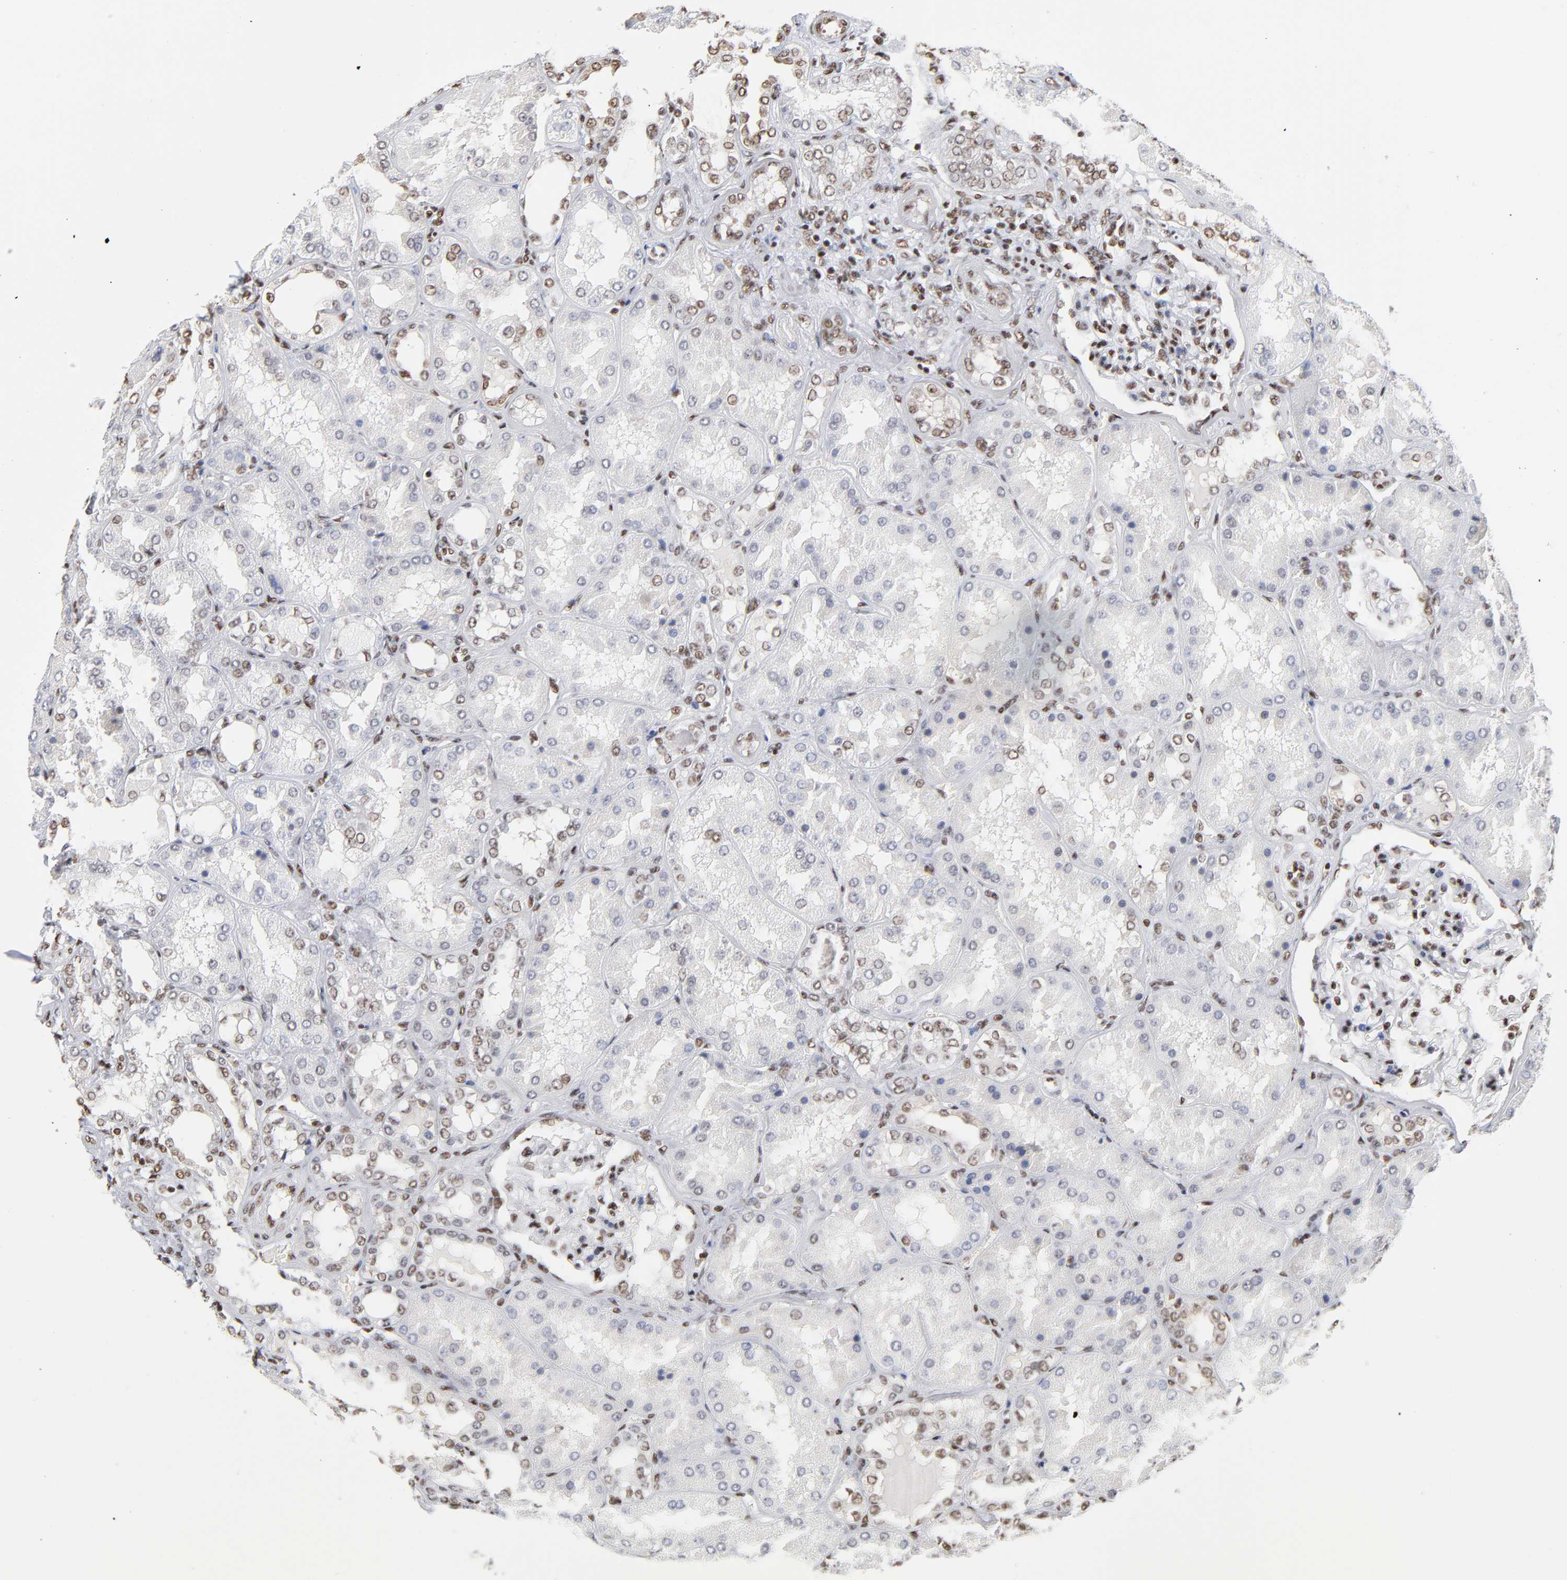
{"staining": {"intensity": "moderate", "quantity": "25%-75%", "location": "nuclear"}, "tissue": "kidney", "cell_type": "Cells in glomeruli", "image_type": "normal", "snomed": [{"axis": "morphology", "description": "Normal tissue, NOS"}, {"axis": "topography", "description": "Kidney"}], "caption": "IHC image of normal kidney: human kidney stained using immunohistochemistry displays medium levels of moderate protein expression localized specifically in the nuclear of cells in glomeruli, appearing as a nuclear brown color.", "gene": "CREB1", "patient": {"sex": "female", "age": 56}}